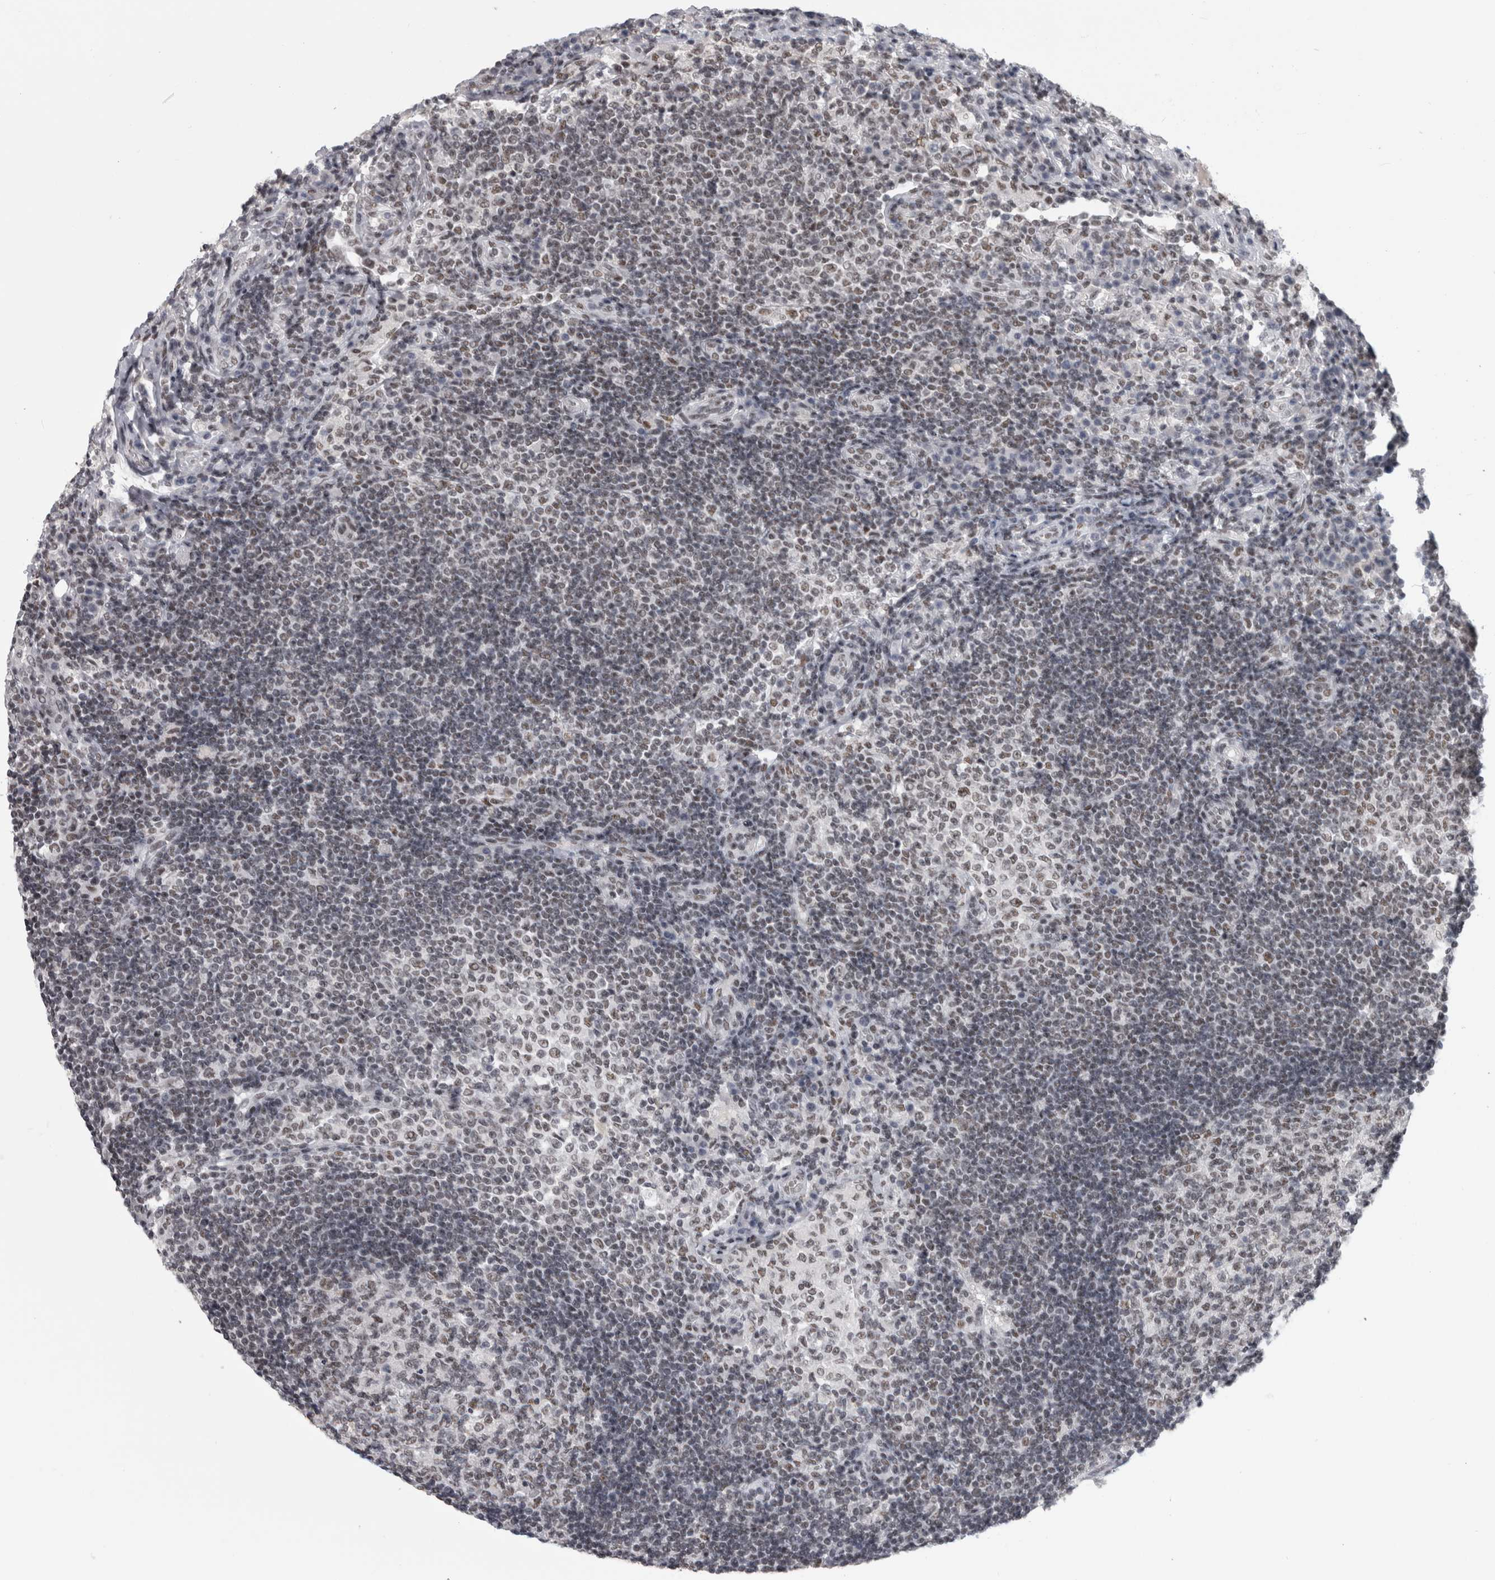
{"staining": {"intensity": "weak", "quantity": "25%-75%", "location": "nuclear"}, "tissue": "lymph node", "cell_type": "Germinal center cells", "image_type": "normal", "snomed": [{"axis": "morphology", "description": "Normal tissue, NOS"}, {"axis": "topography", "description": "Lymph node"}], "caption": "IHC of normal human lymph node displays low levels of weak nuclear staining in approximately 25%-75% of germinal center cells.", "gene": "ARID4B", "patient": {"sex": "female", "age": 53}}